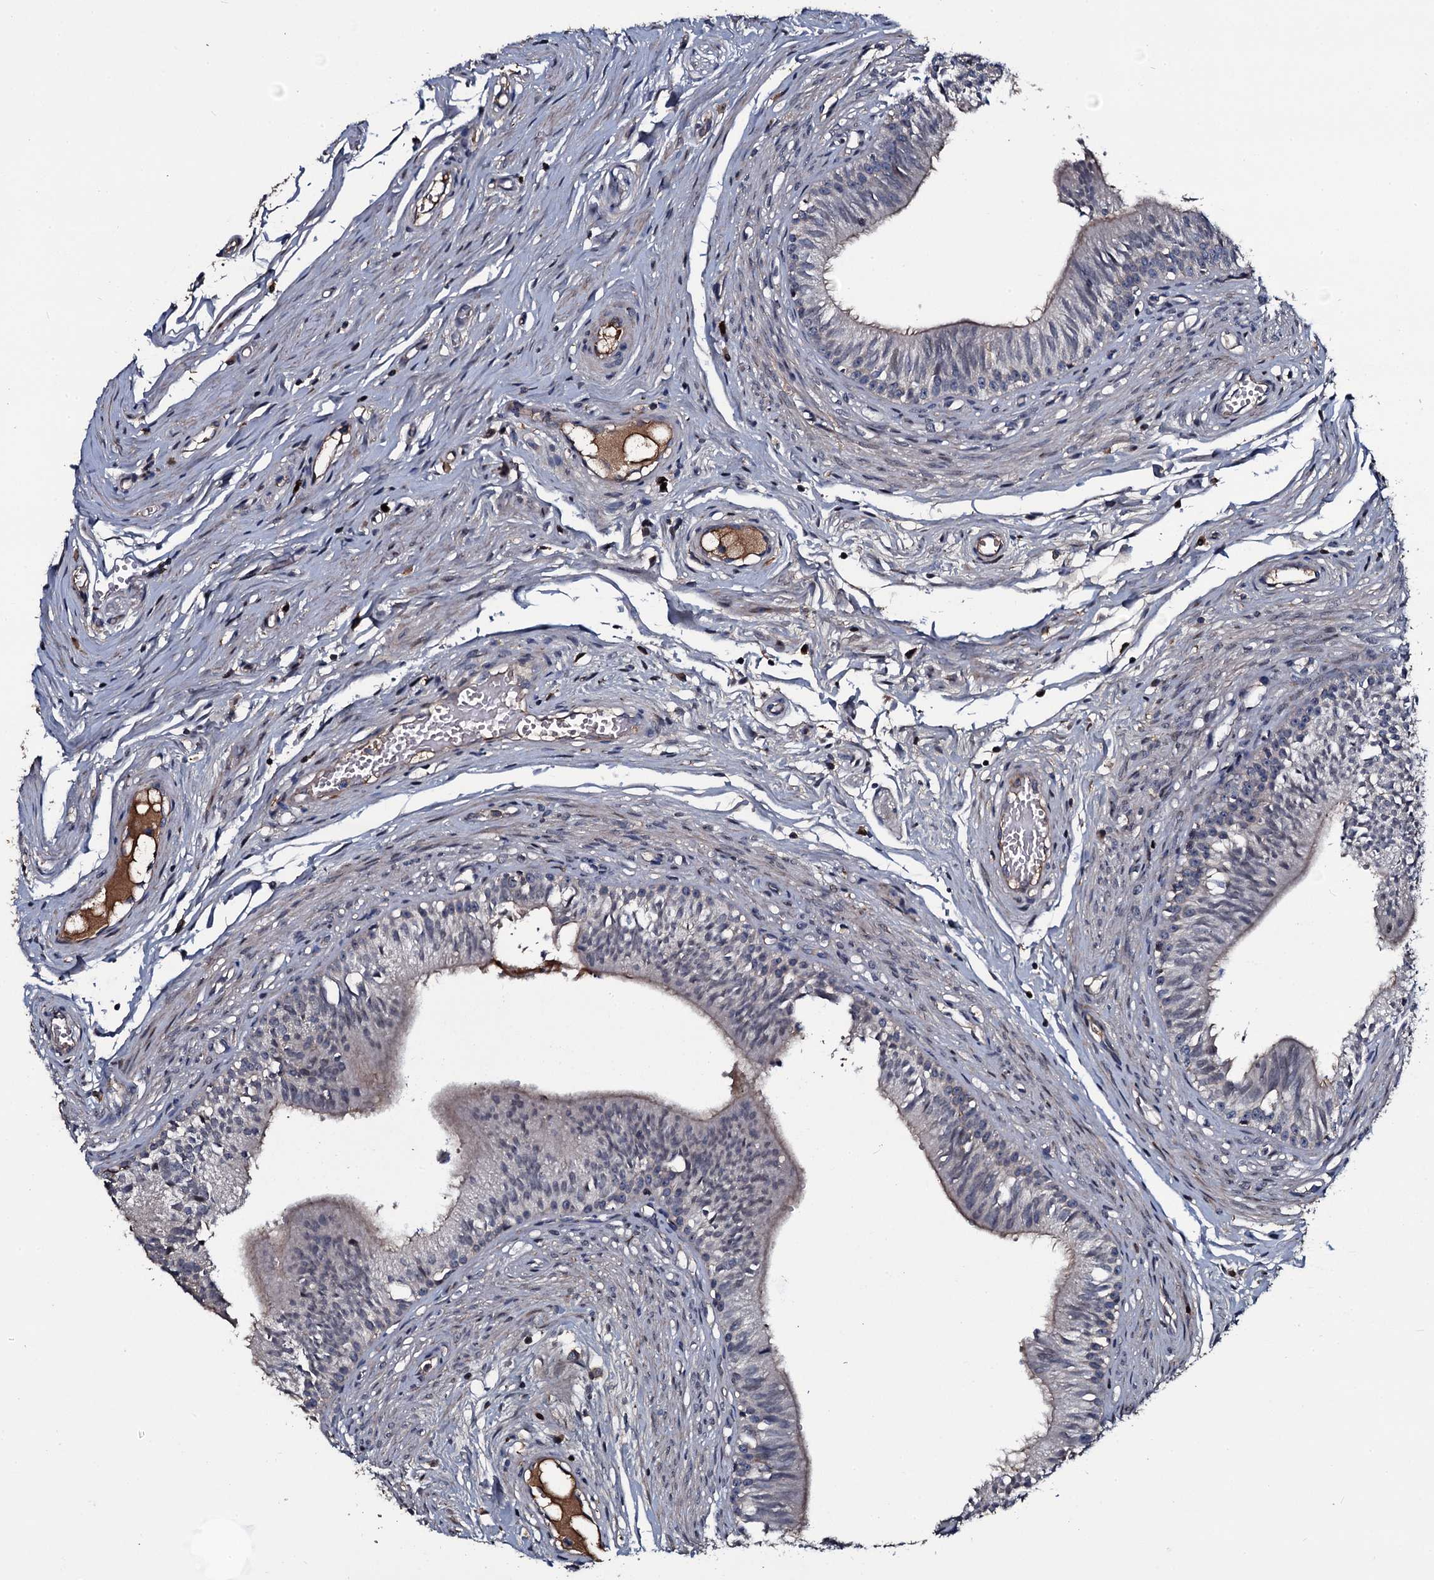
{"staining": {"intensity": "weak", "quantity": "<25%", "location": "nuclear"}, "tissue": "epididymis", "cell_type": "Glandular cells", "image_type": "normal", "snomed": [{"axis": "morphology", "description": "Normal tissue, NOS"}, {"axis": "topography", "description": "Epididymis, spermatic cord, NOS"}], "caption": "Epididymis stained for a protein using immunohistochemistry (IHC) shows no expression glandular cells.", "gene": "LYG2", "patient": {"sex": "male", "age": 22}}